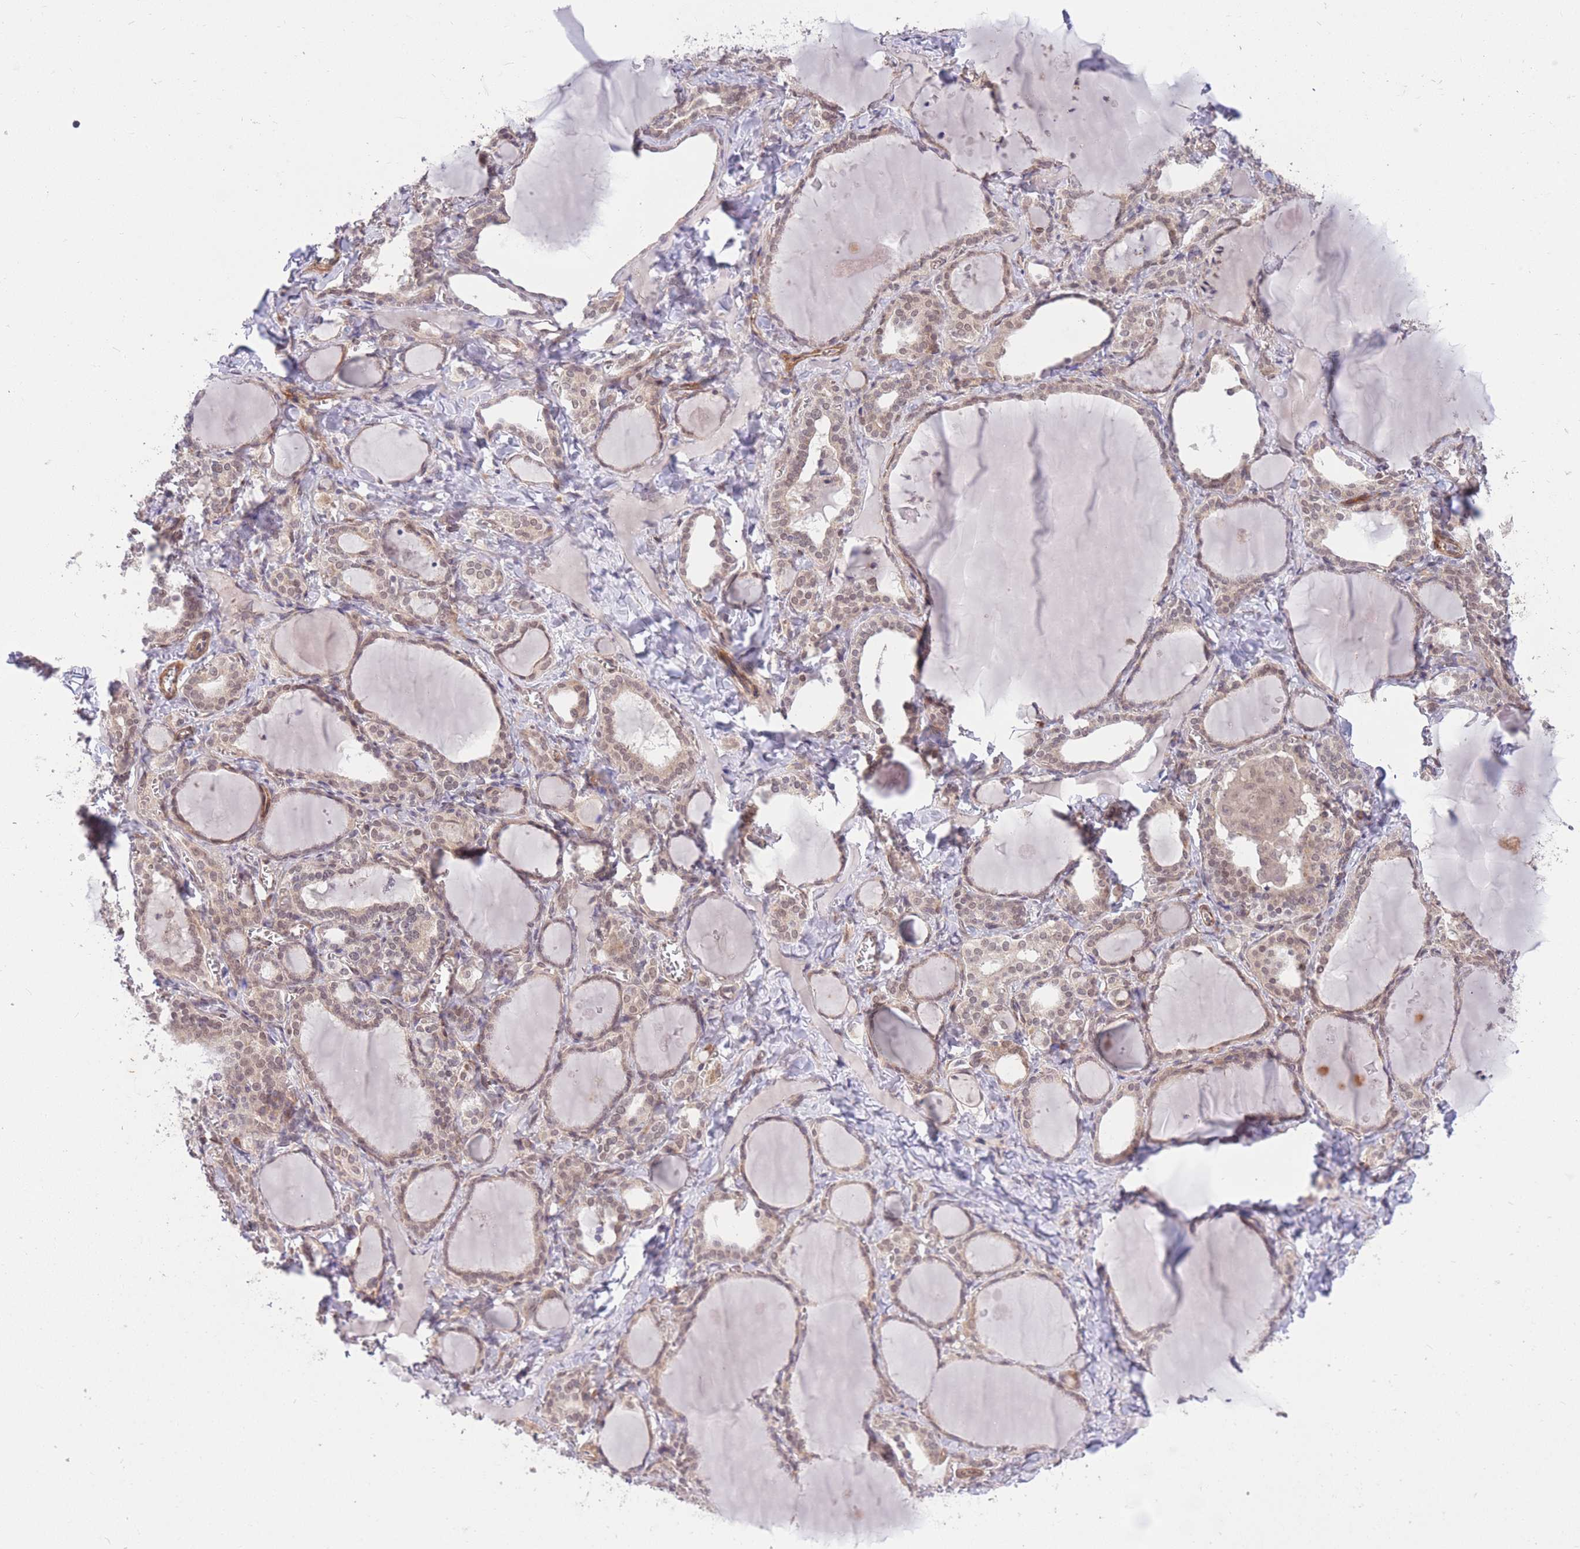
{"staining": {"intensity": "weak", "quantity": ">75%", "location": "cytoplasmic/membranous,nuclear"}, "tissue": "thyroid gland", "cell_type": "Glandular cells", "image_type": "normal", "snomed": [{"axis": "morphology", "description": "Normal tissue, NOS"}, {"axis": "topography", "description": "Thyroid gland"}], "caption": "Thyroid gland stained with DAB immunohistochemistry (IHC) reveals low levels of weak cytoplasmic/membranous,nuclear expression in approximately >75% of glandular cells. (DAB (3,3'-diaminobenzidine) IHC, brown staining for protein, blue staining for nuclei).", "gene": "ELOA2", "patient": {"sex": "female", "age": 42}}